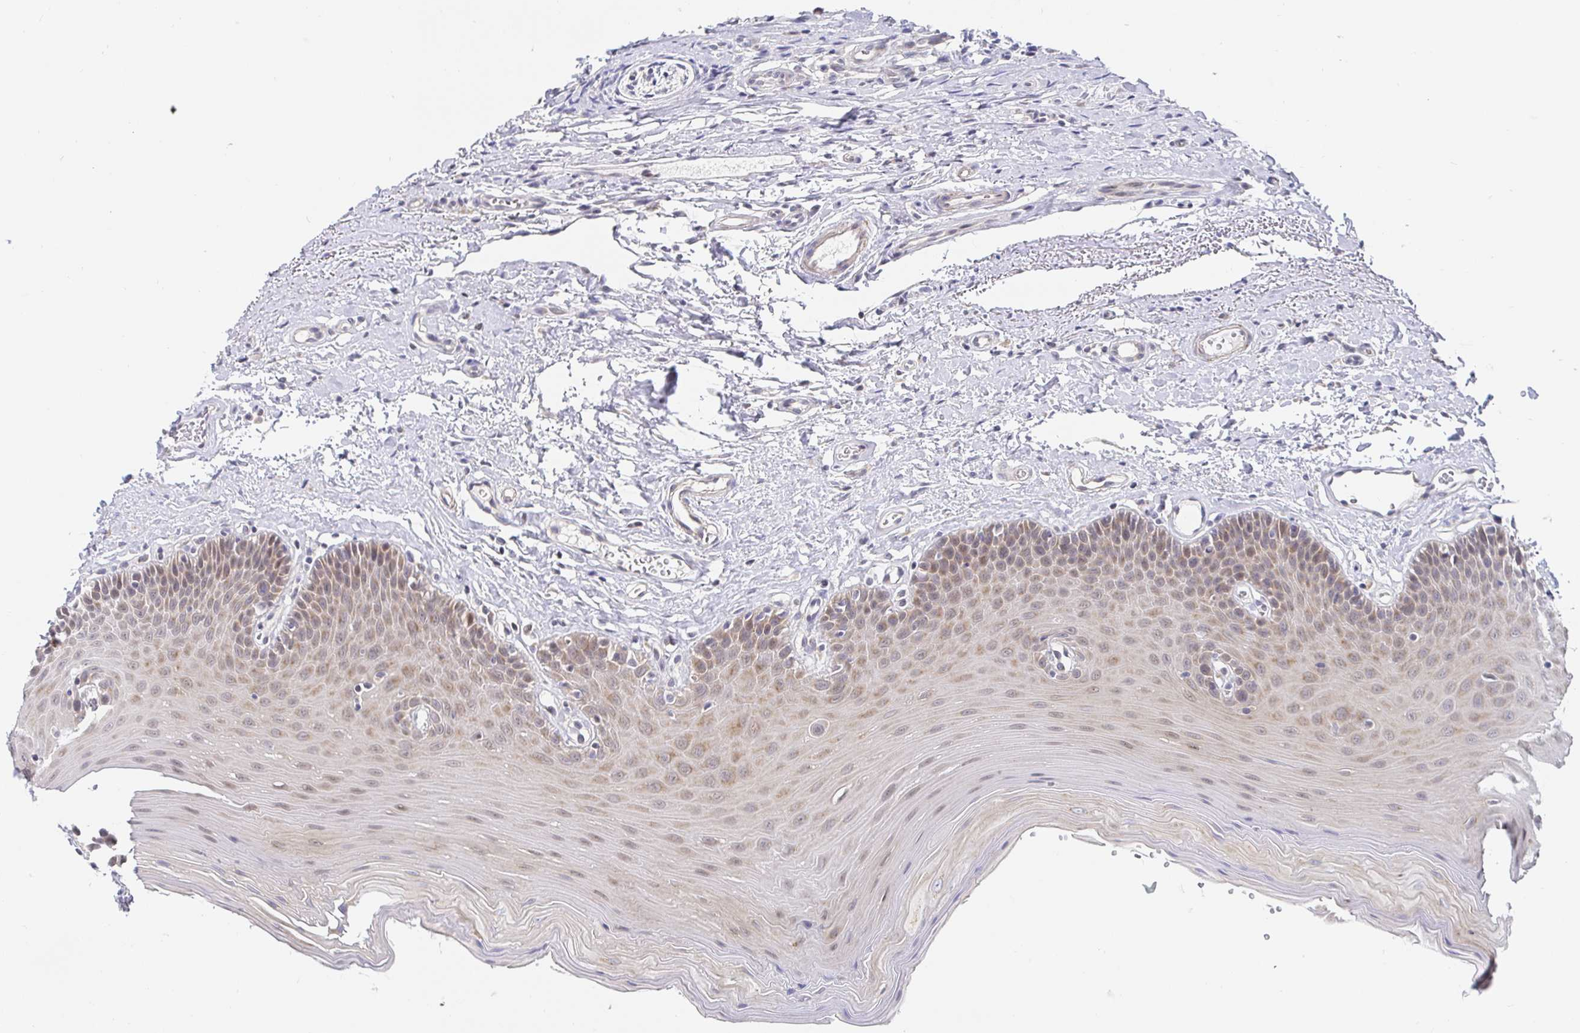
{"staining": {"intensity": "weak", "quantity": ">75%", "location": "cytoplasmic/membranous"}, "tissue": "oral mucosa", "cell_type": "Squamous epithelial cells", "image_type": "normal", "snomed": [{"axis": "morphology", "description": "Normal tissue, NOS"}, {"axis": "morphology", "description": "Adenocarcinoma, NOS"}, {"axis": "topography", "description": "Oral tissue"}, {"axis": "topography", "description": "Head-Neck"}], "caption": "Protein analysis of benign oral mucosa shows weak cytoplasmic/membranous positivity in about >75% of squamous epithelial cells. The protein is shown in brown color, while the nuclei are stained blue.", "gene": "CIT", "patient": {"sex": "female", "age": 57}}